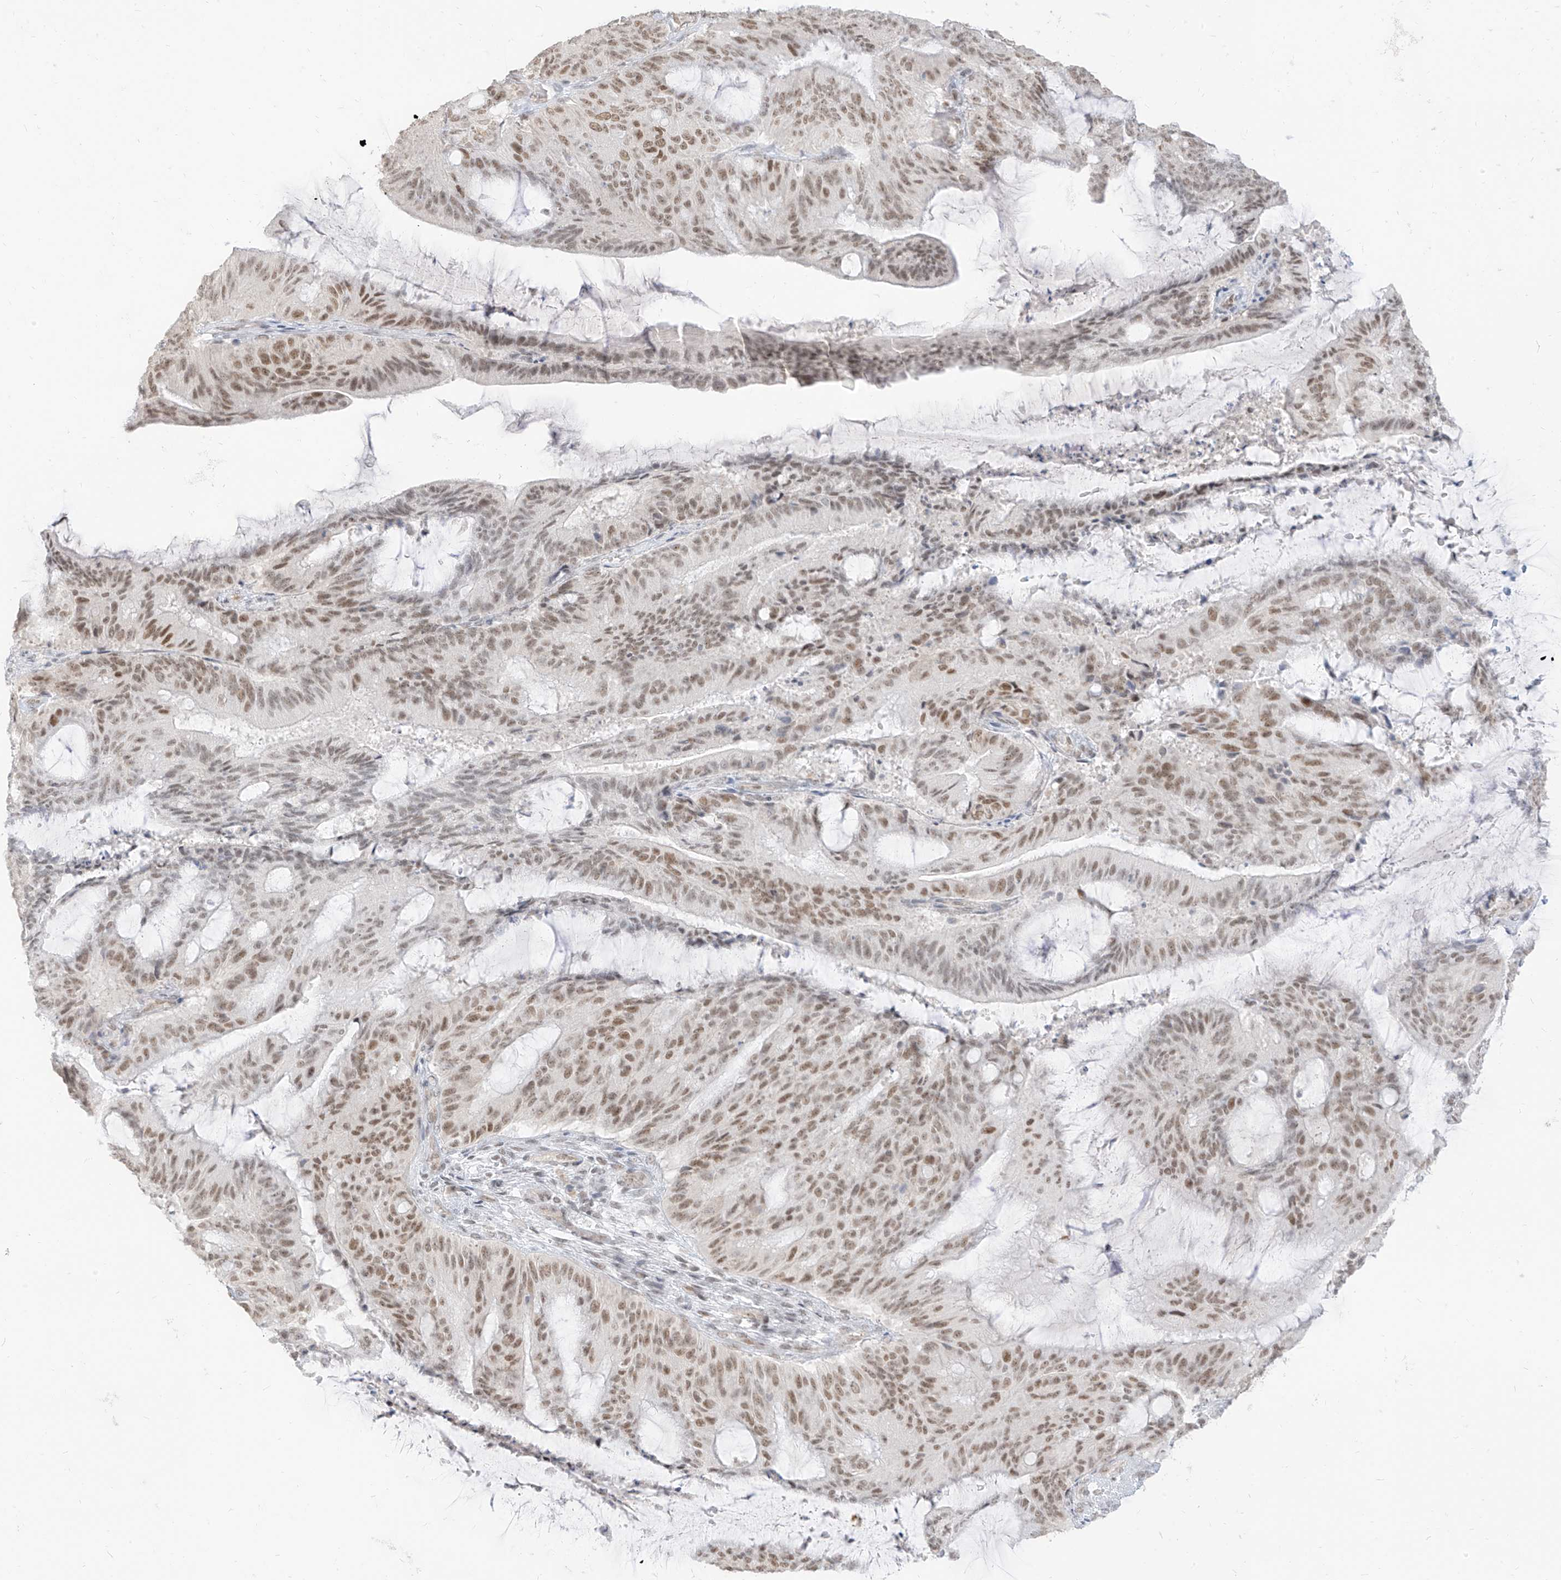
{"staining": {"intensity": "moderate", "quantity": ">75%", "location": "nuclear"}, "tissue": "liver cancer", "cell_type": "Tumor cells", "image_type": "cancer", "snomed": [{"axis": "morphology", "description": "Normal tissue, NOS"}, {"axis": "morphology", "description": "Cholangiocarcinoma"}, {"axis": "topography", "description": "Liver"}, {"axis": "topography", "description": "Peripheral nerve tissue"}], "caption": "The histopathology image exhibits immunohistochemical staining of liver cholangiocarcinoma. There is moderate nuclear positivity is seen in approximately >75% of tumor cells.", "gene": "SUPT5H", "patient": {"sex": "female", "age": 73}}